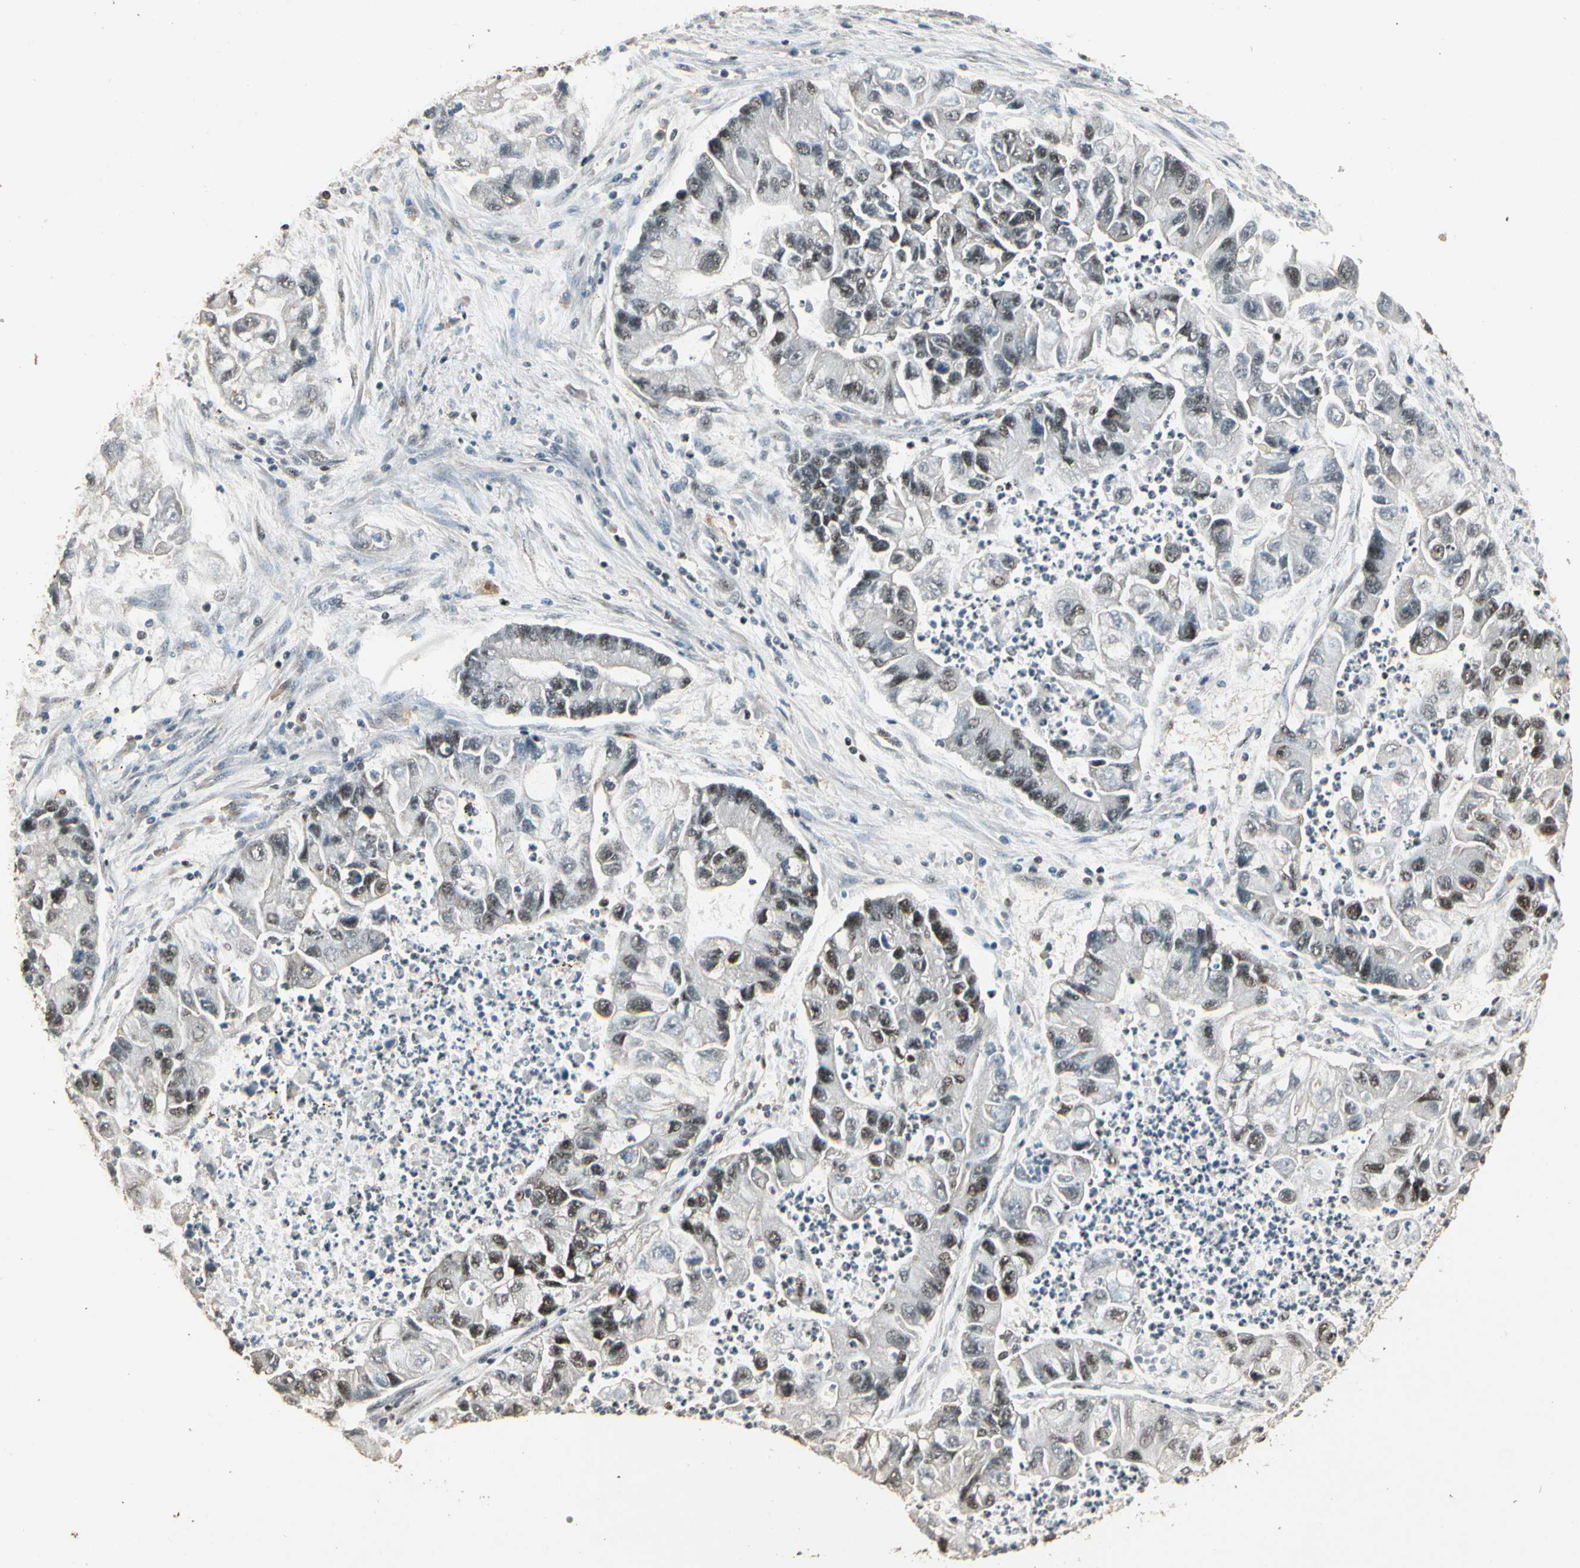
{"staining": {"intensity": "moderate", "quantity": "25%-75%", "location": "nuclear"}, "tissue": "lung cancer", "cell_type": "Tumor cells", "image_type": "cancer", "snomed": [{"axis": "morphology", "description": "Adenocarcinoma, NOS"}, {"axis": "topography", "description": "Lung"}], "caption": "Protein staining of lung cancer tissue shows moderate nuclear expression in approximately 25%-75% of tumor cells.", "gene": "RBM25", "patient": {"sex": "female", "age": 51}}